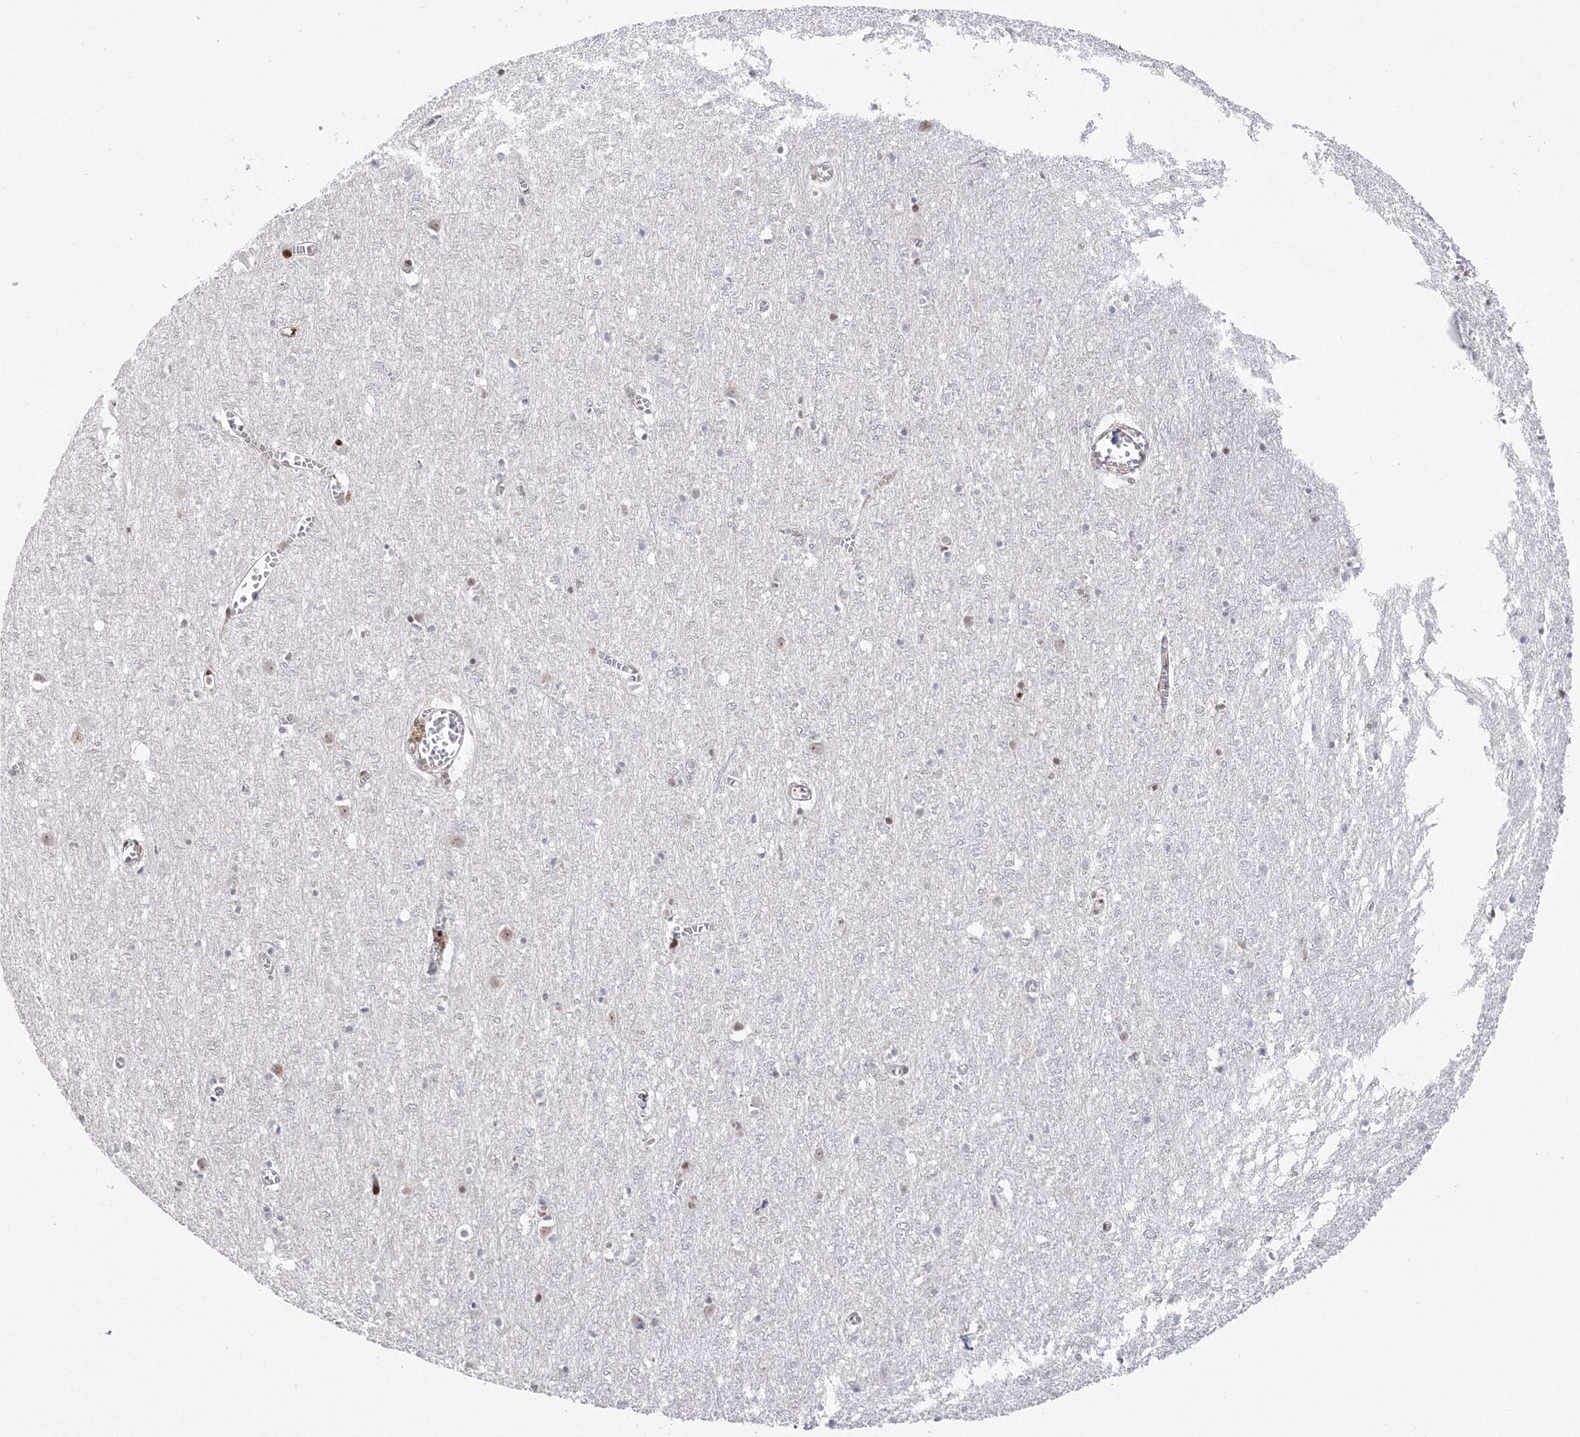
{"staining": {"intensity": "weak", "quantity": "25%-75%", "location": "nuclear"}, "tissue": "cerebral cortex", "cell_type": "Endothelial cells", "image_type": "normal", "snomed": [{"axis": "morphology", "description": "Normal tissue, NOS"}, {"axis": "topography", "description": "Cerebral cortex"}], "caption": "Approximately 25%-75% of endothelial cells in benign human cerebral cortex reveal weak nuclear protein expression as visualized by brown immunohistochemical staining.", "gene": "LIG1", "patient": {"sex": "female", "age": 64}}